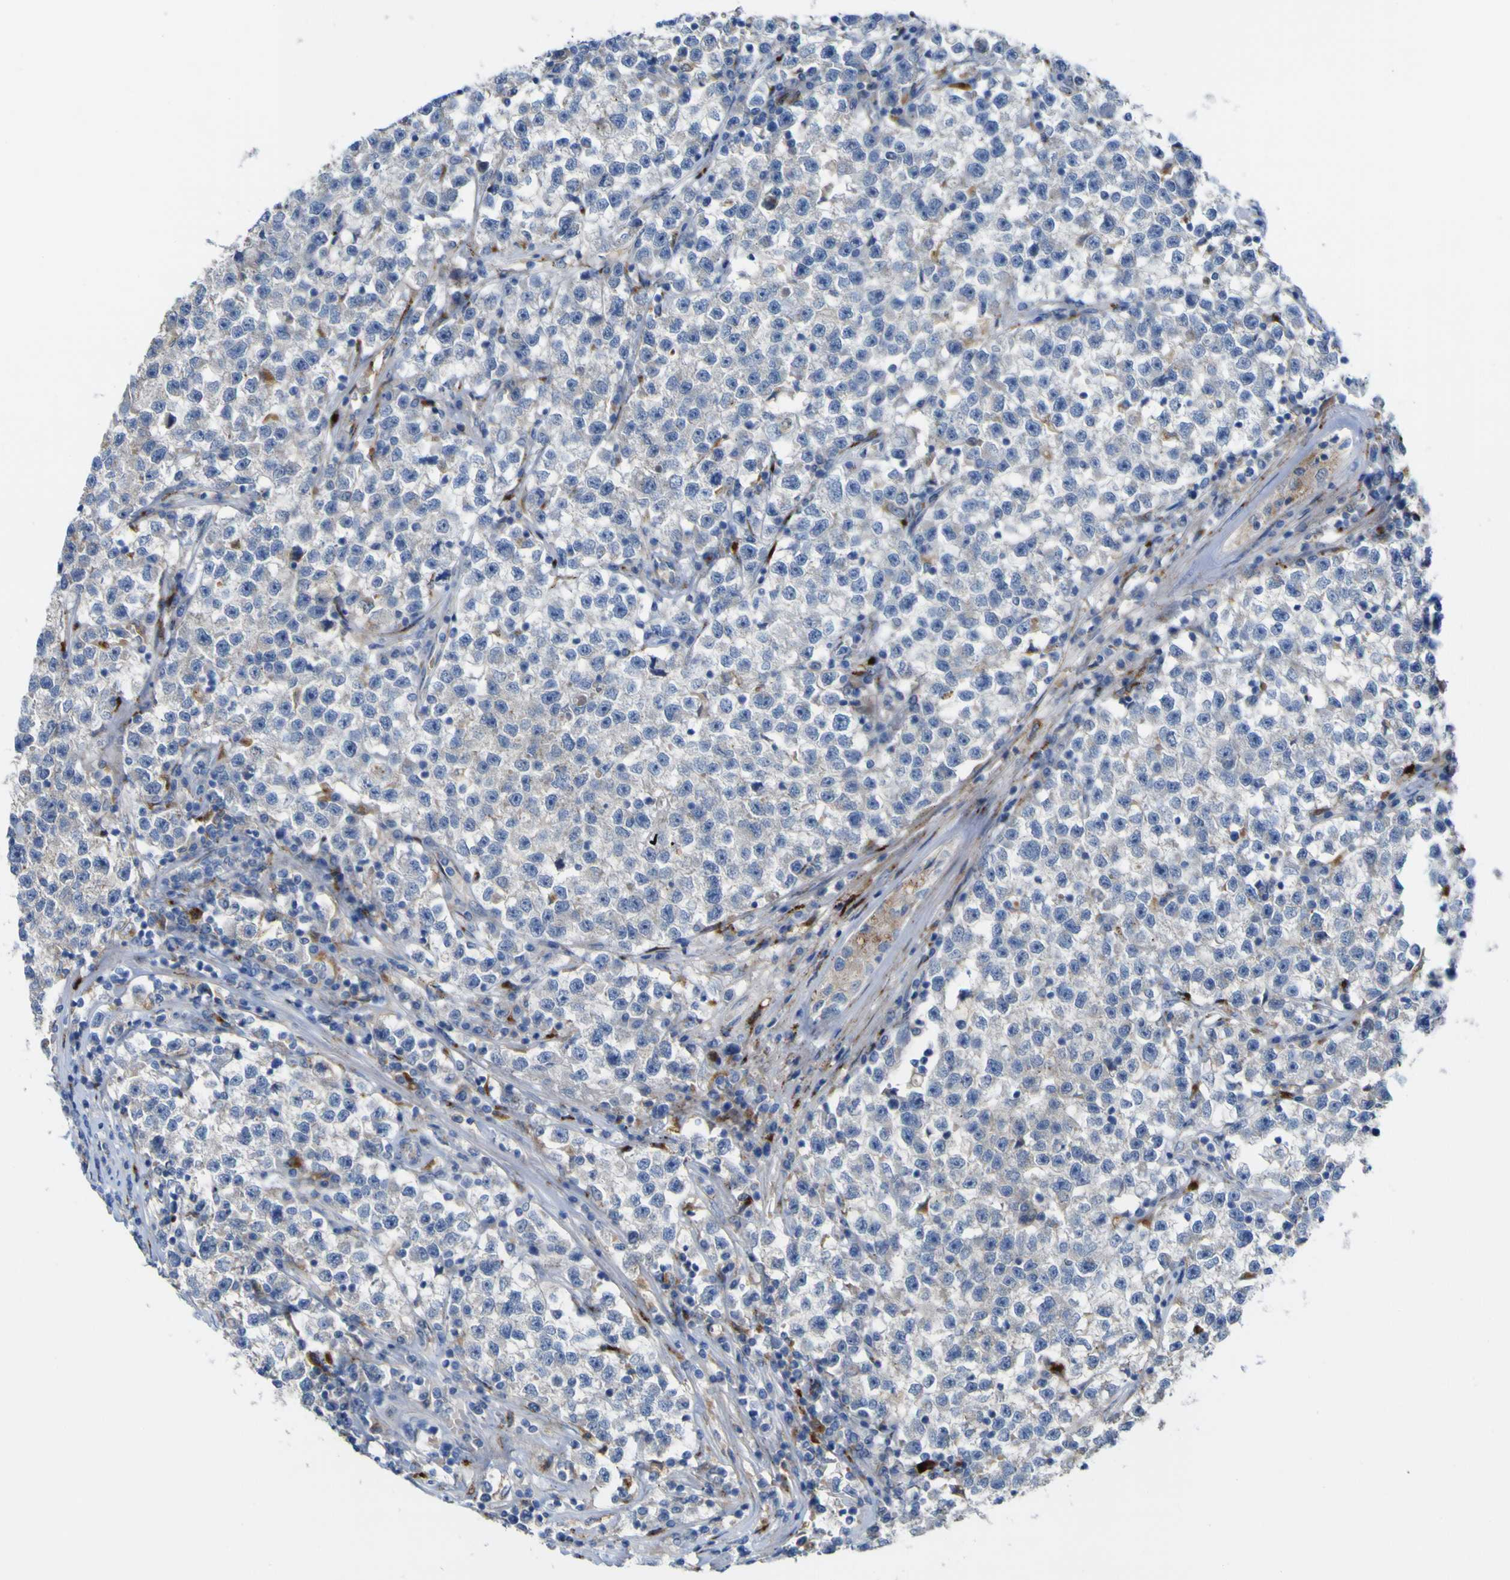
{"staining": {"intensity": "negative", "quantity": "none", "location": "none"}, "tissue": "testis cancer", "cell_type": "Tumor cells", "image_type": "cancer", "snomed": [{"axis": "morphology", "description": "Seminoma, NOS"}, {"axis": "topography", "description": "Testis"}], "caption": "Micrograph shows no significant protein positivity in tumor cells of testis cancer.", "gene": "PTPRF", "patient": {"sex": "male", "age": 22}}